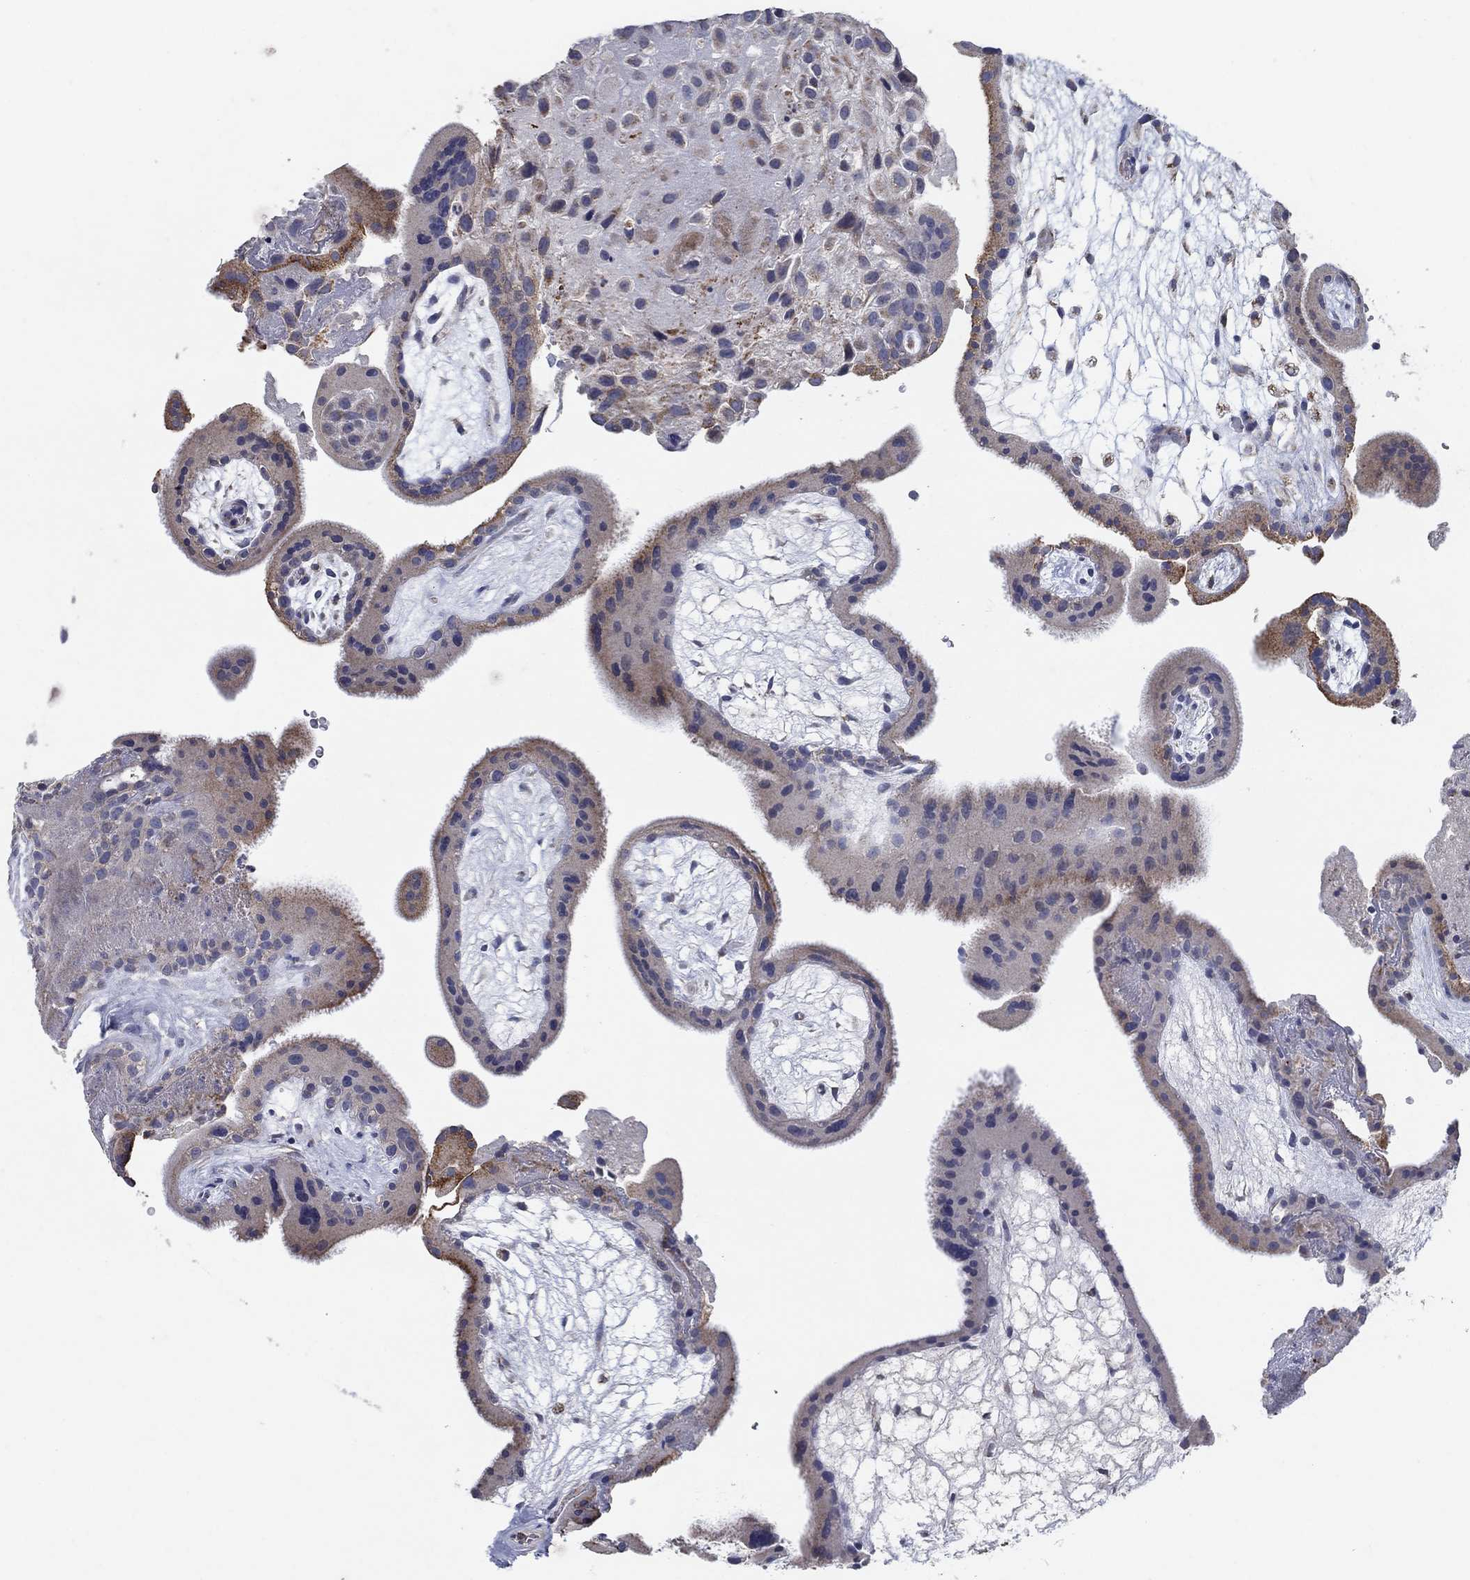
{"staining": {"intensity": "weak", "quantity": "25%-75%", "location": "cytoplasmic/membranous"}, "tissue": "placenta", "cell_type": "Decidual cells", "image_type": "normal", "snomed": [{"axis": "morphology", "description": "Normal tissue, NOS"}, {"axis": "topography", "description": "Placenta"}], "caption": "DAB immunohistochemical staining of benign placenta demonstrates weak cytoplasmic/membranous protein expression in about 25%-75% of decidual cells.", "gene": "C9orf85", "patient": {"sex": "female", "age": 19}}